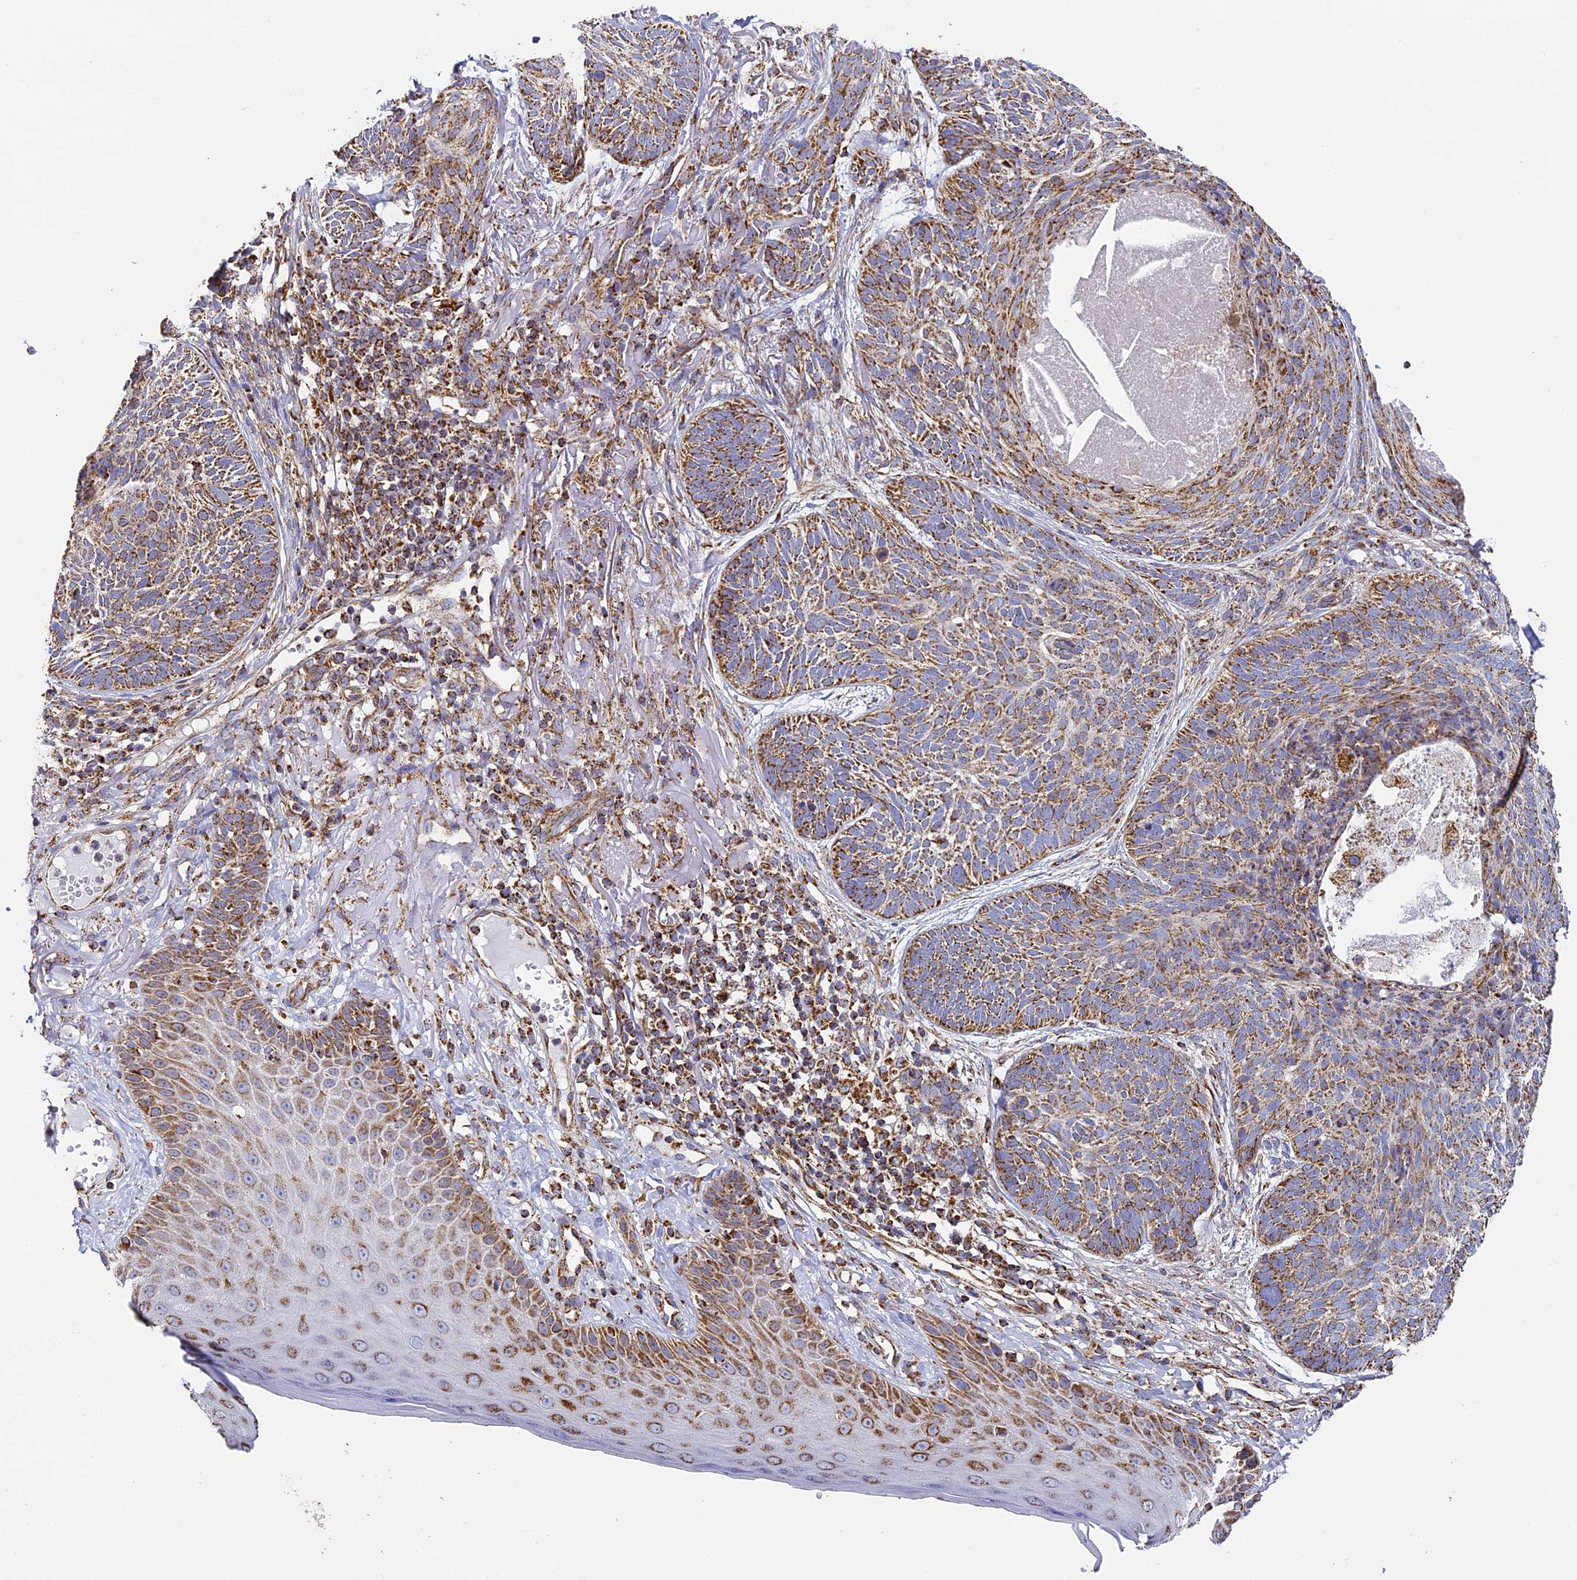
{"staining": {"intensity": "moderate", "quantity": ">75%", "location": "cytoplasmic/membranous"}, "tissue": "skin cancer", "cell_type": "Tumor cells", "image_type": "cancer", "snomed": [{"axis": "morphology", "description": "Normal tissue, NOS"}, {"axis": "morphology", "description": "Basal cell carcinoma"}, {"axis": "topography", "description": "Skin"}], "caption": "The image reveals staining of skin basal cell carcinoma, revealing moderate cytoplasmic/membranous protein expression (brown color) within tumor cells.", "gene": "STK17A", "patient": {"sex": "male", "age": 66}}